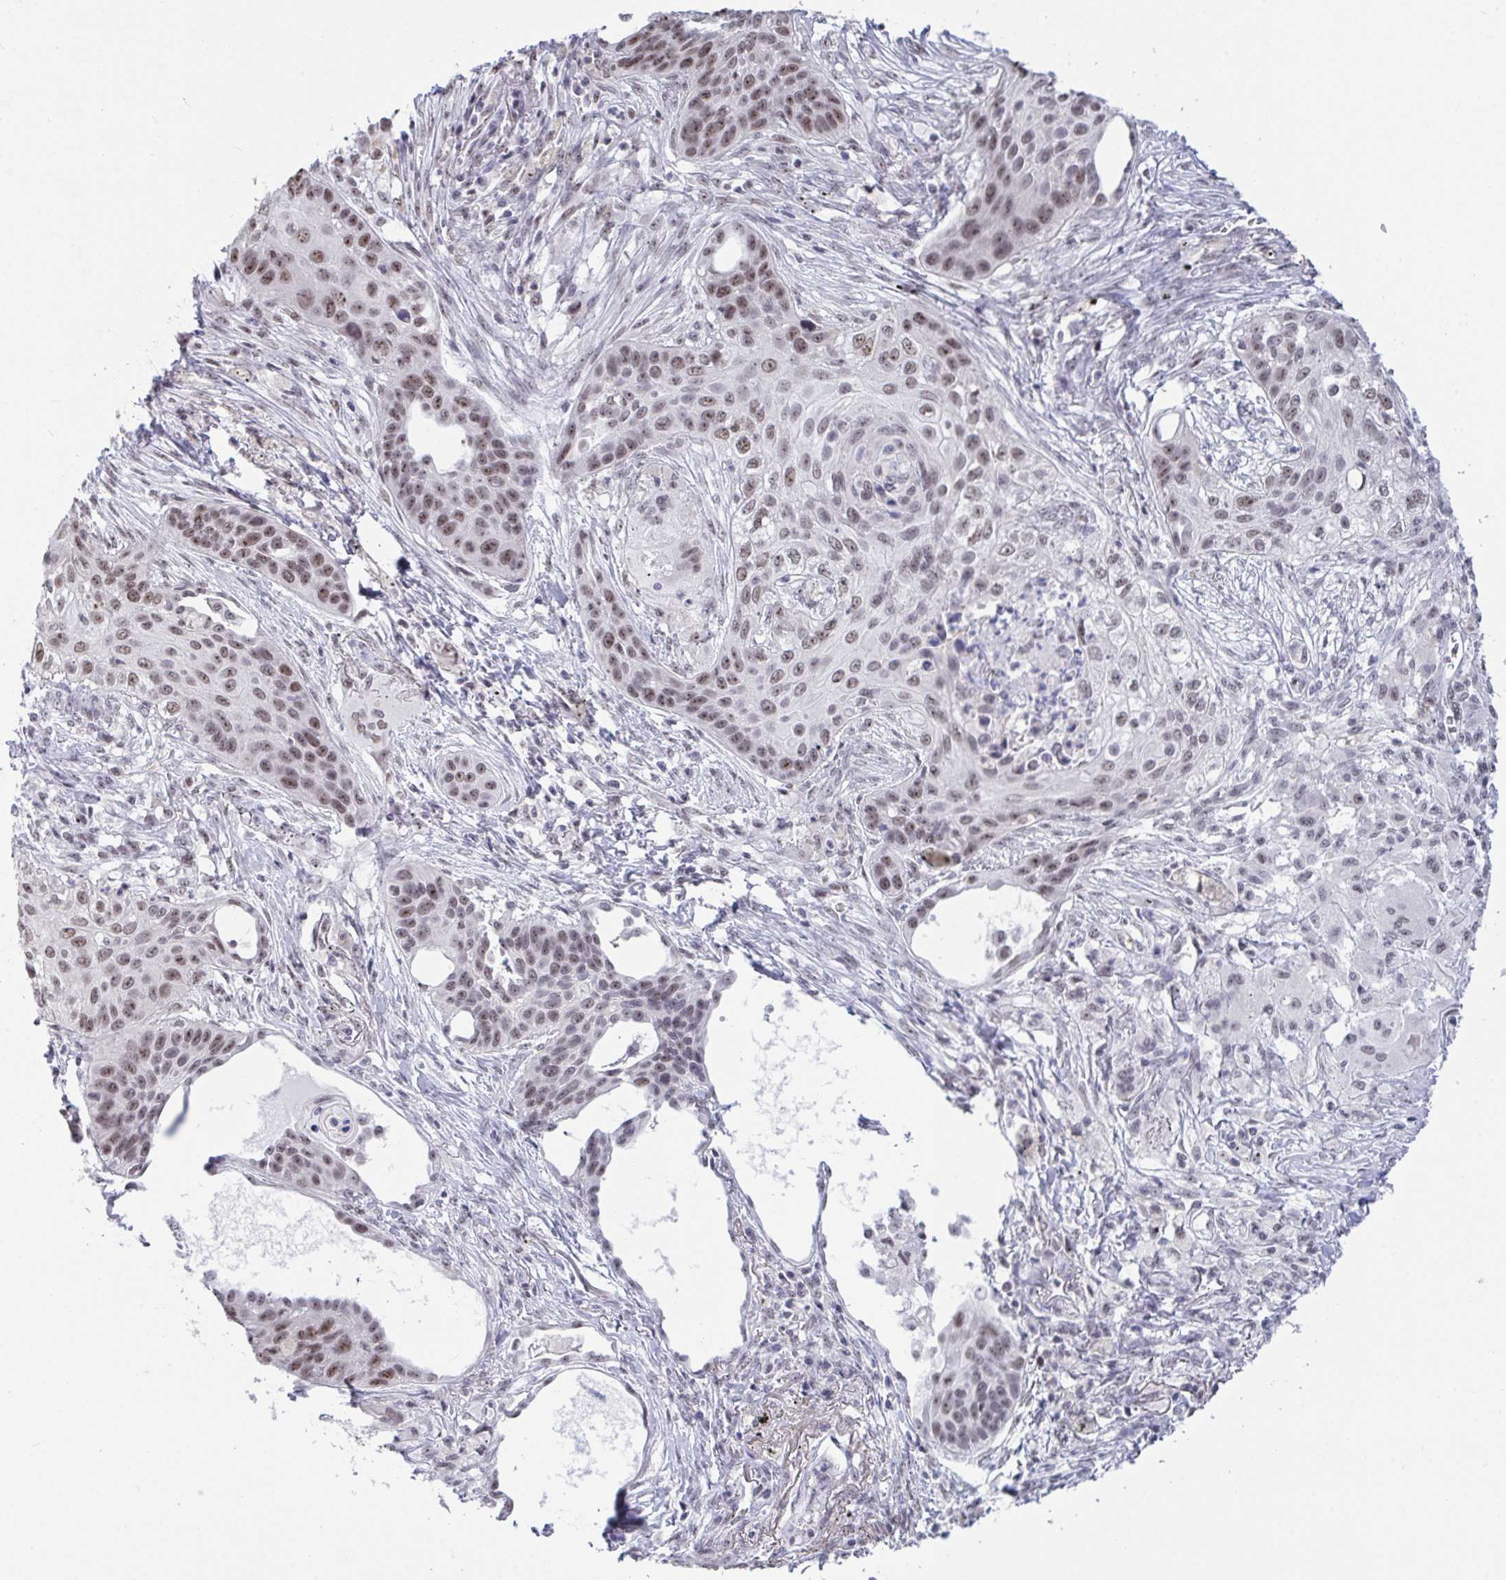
{"staining": {"intensity": "moderate", "quantity": "25%-75%", "location": "nuclear"}, "tissue": "lung cancer", "cell_type": "Tumor cells", "image_type": "cancer", "snomed": [{"axis": "morphology", "description": "Squamous cell carcinoma, NOS"}, {"axis": "topography", "description": "Lung"}], "caption": "Immunohistochemical staining of lung cancer (squamous cell carcinoma) demonstrates moderate nuclear protein staining in about 25%-75% of tumor cells.", "gene": "SUPT16H", "patient": {"sex": "male", "age": 71}}